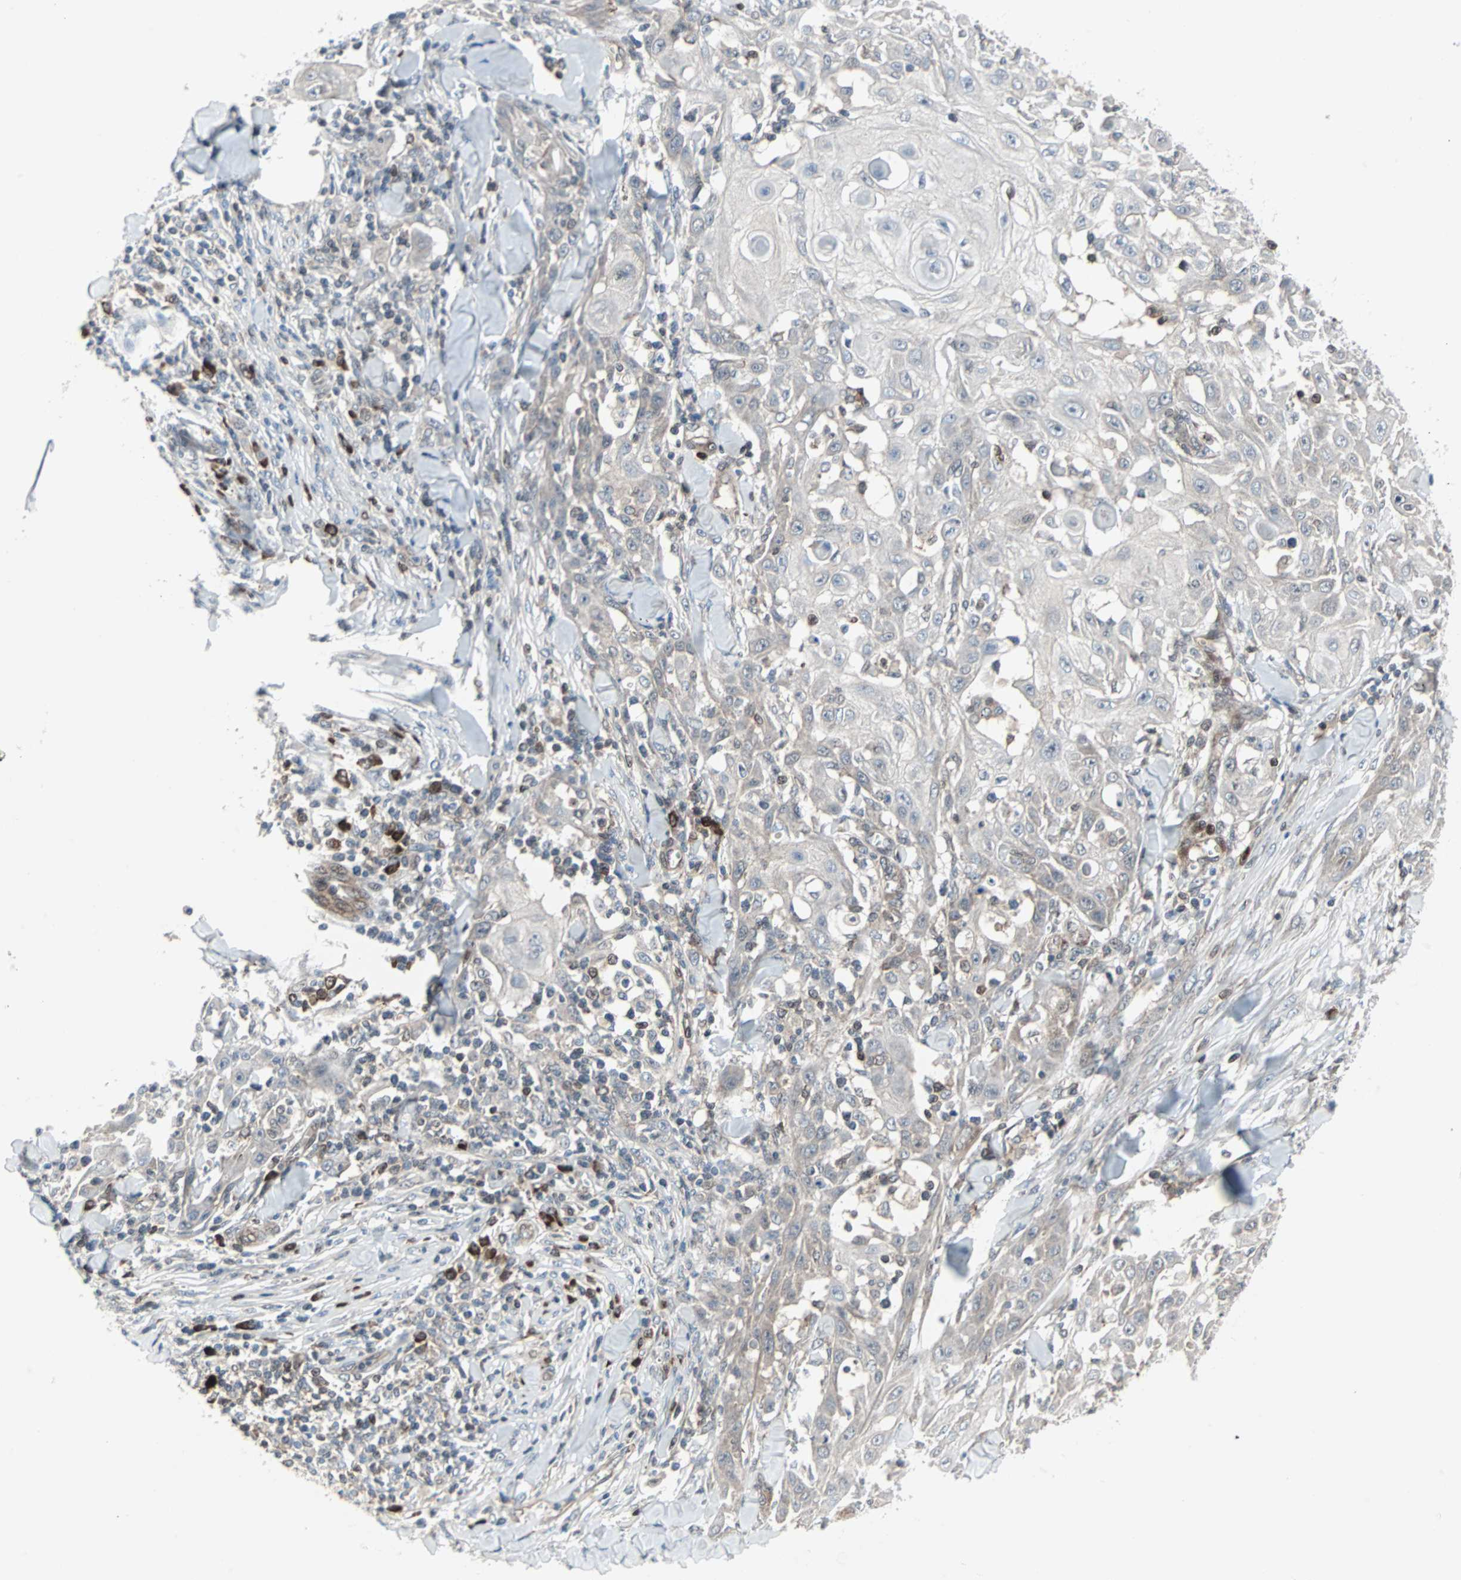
{"staining": {"intensity": "negative", "quantity": "none", "location": "none"}, "tissue": "skin cancer", "cell_type": "Tumor cells", "image_type": "cancer", "snomed": [{"axis": "morphology", "description": "Squamous cell carcinoma, NOS"}, {"axis": "topography", "description": "Skin"}], "caption": "This micrograph is of skin cancer (squamous cell carcinoma) stained with immunohistochemistry to label a protein in brown with the nuclei are counter-stained blue. There is no staining in tumor cells.", "gene": "CASP3", "patient": {"sex": "male", "age": 24}}